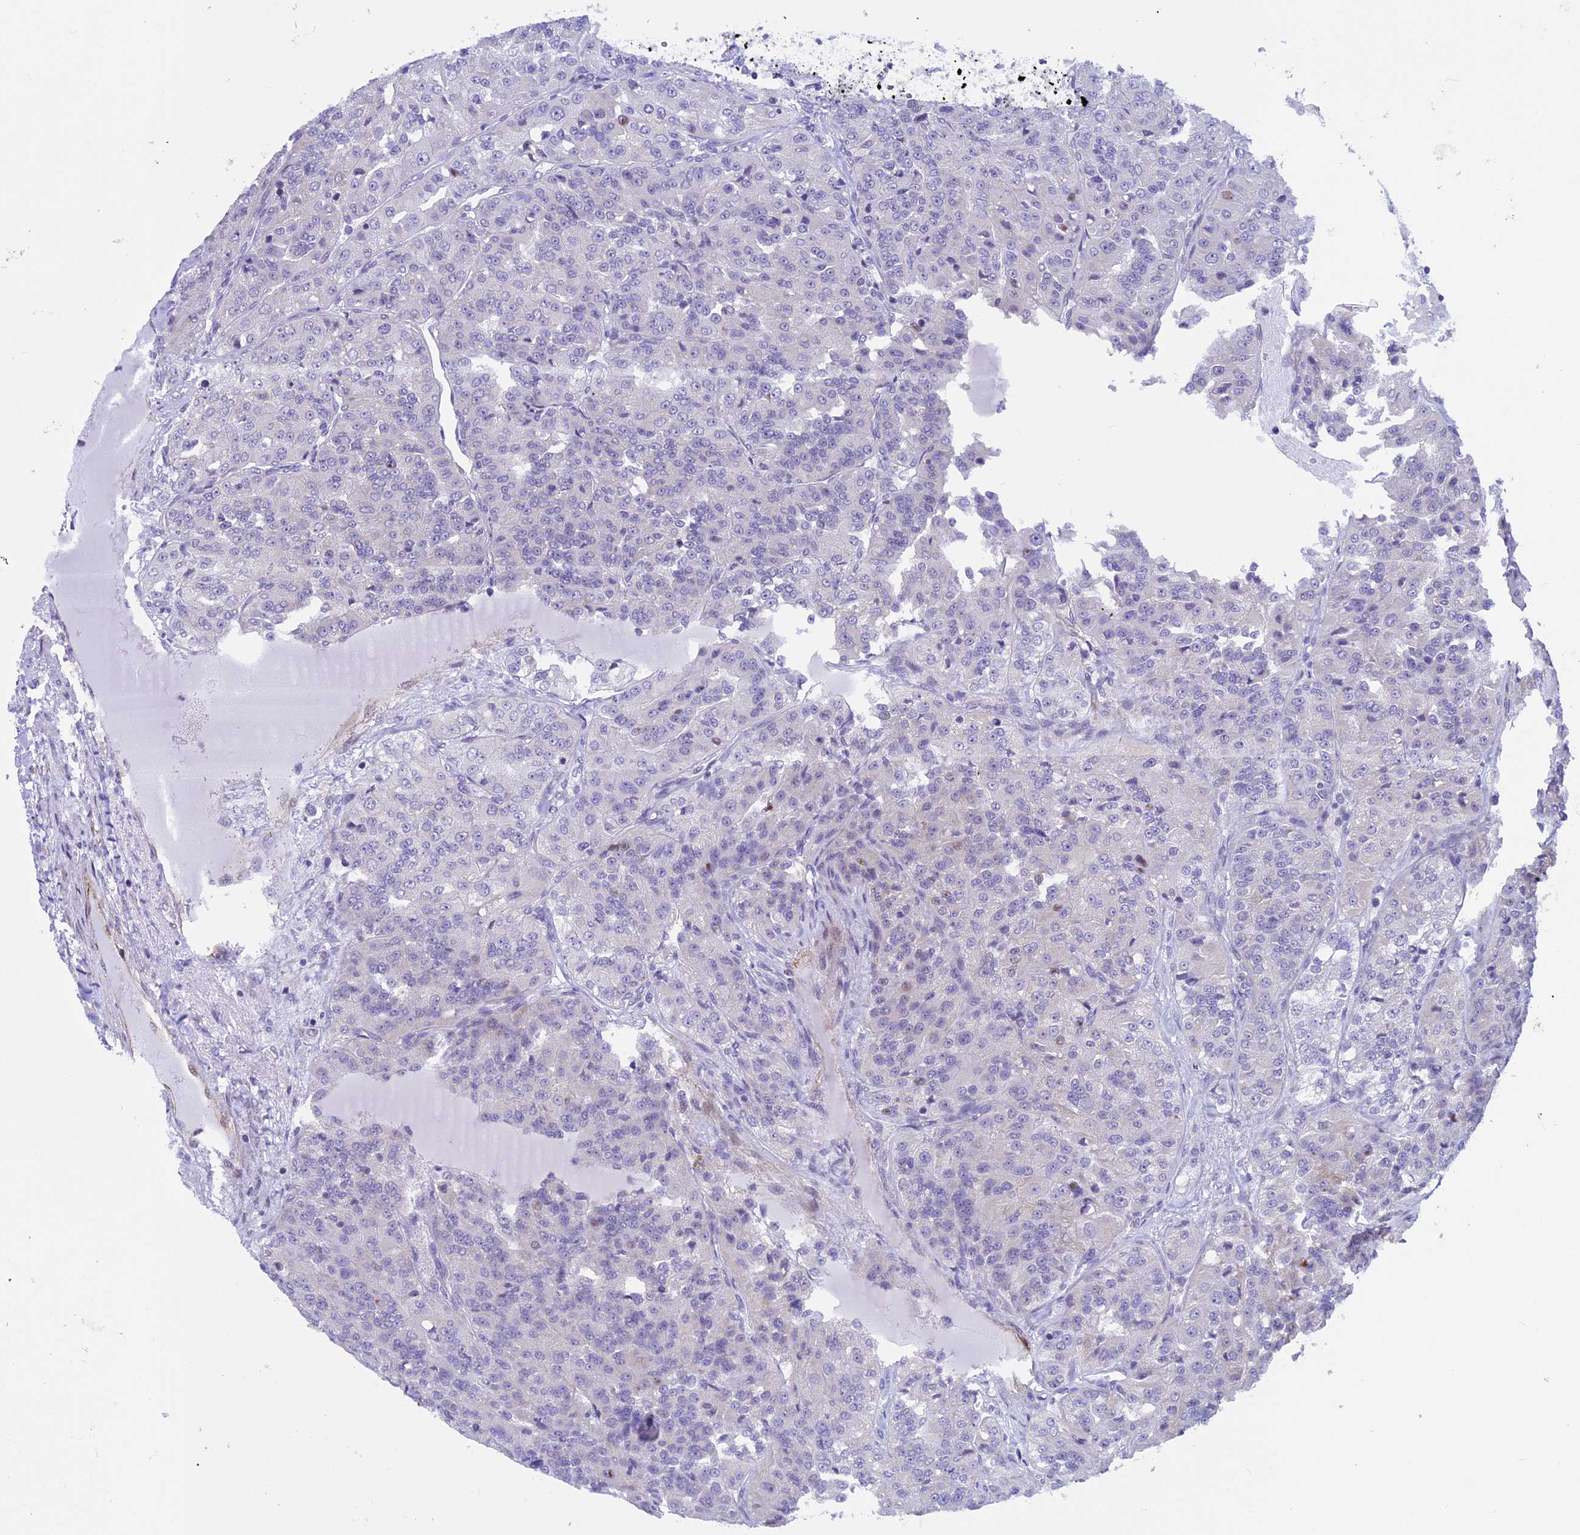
{"staining": {"intensity": "negative", "quantity": "none", "location": "none"}, "tissue": "renal cancer", "cell_type": "Tumor cells", "image_type": "cancer", "snomed": [{"axis": "morphology", "description": "Adenocarcinoma, NOS"}, {"axis": "topography", "description": "Kidney"}], "caption": "DAB (3,3'-diaminobenzidine) immunohistochemical staining of renal cancer displays no significant staining in tumor cells.", "gene": "IGSF6", "patient": {"sex": "female", "age": 63}}